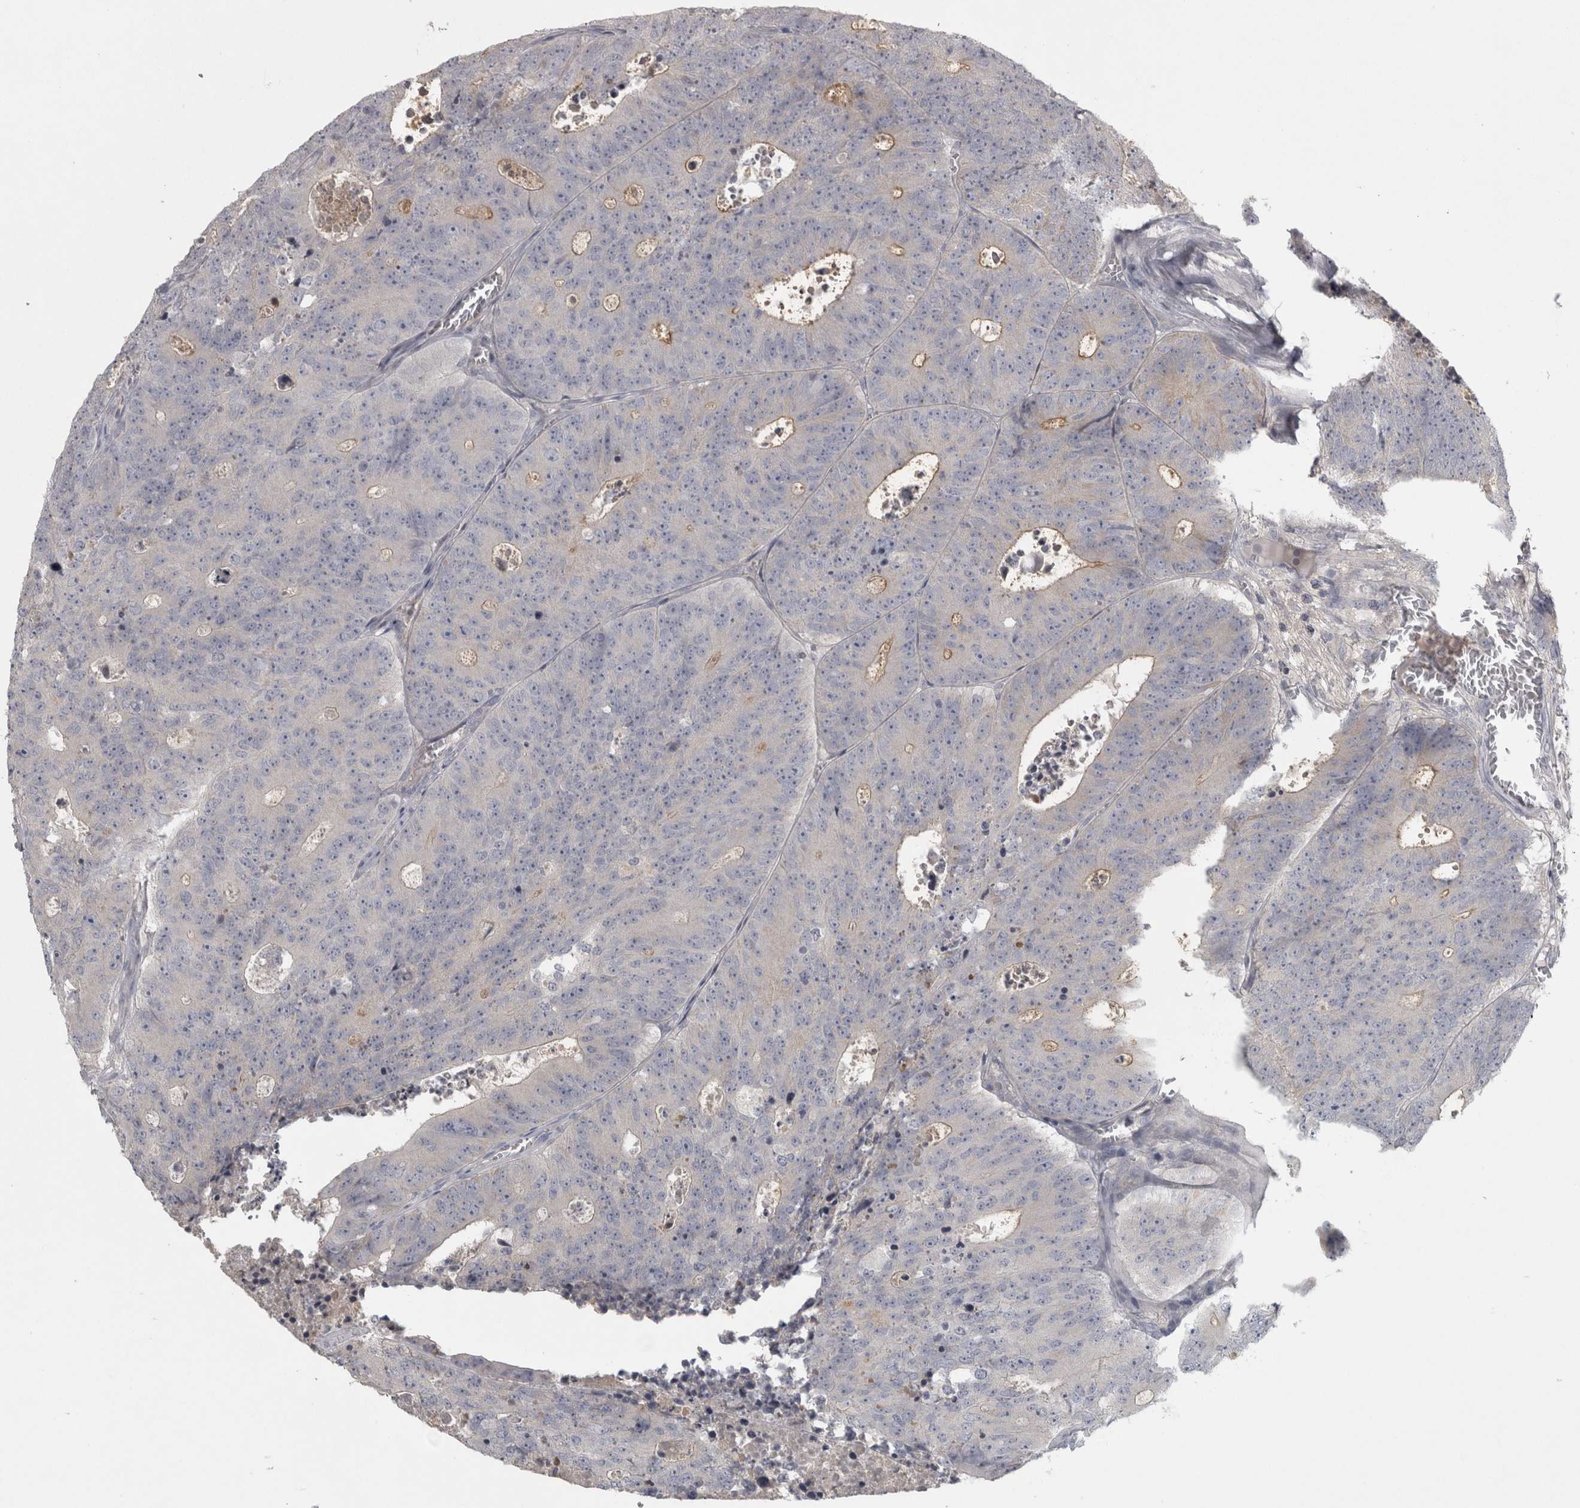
{"staining": {"intensity": "negative", "quantity": "none", "location": "none"}, "tissue": "colorectal cancer", "cell_type": "Tumor cells", "image_type": "cancer", "snomed": [{"axis": "morphology", "description": "Adenocarcinoma, NOS"}, {"axis": "topography", "description": "Colon"}], "caption": "Immunohistochemistry (IHC) micrograph of colorectal cancer stained for a protein (brown), which exhibits no positivity in tumor cells. (Immunohistochemistry, brightfield microscopy, high magnification).", "gene": "ENPP7", "patient": {"sex": "male", "age": 87}}